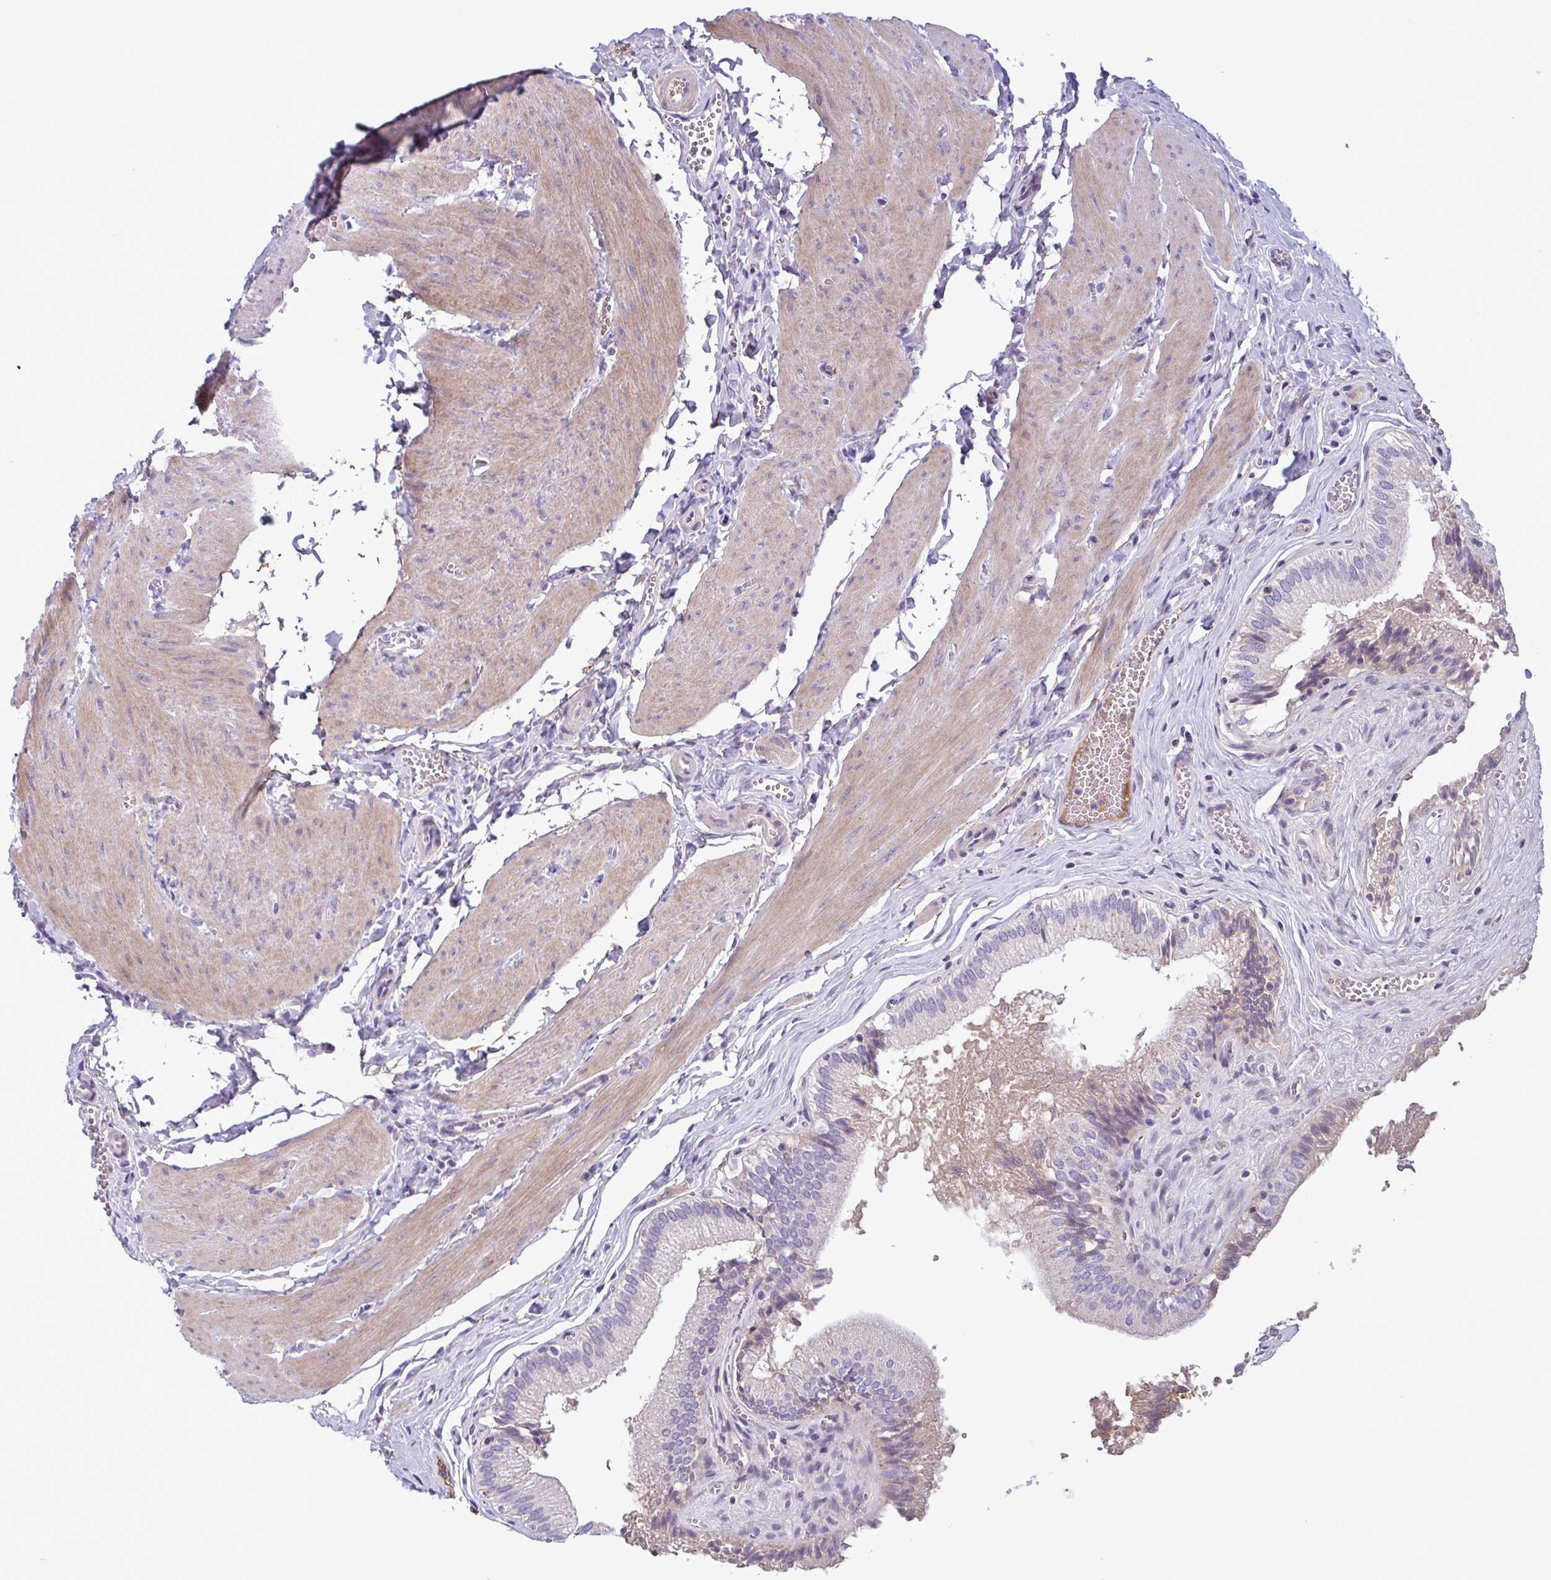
{"staining": {"intensity": "negative", "quantity": "none", "location": "none"}, "tissue": "gallbladder", "cell_type": "Glandular cells", "image_type": "normal", "snomed": [{"axis": "morphology", "description": "Normal tissue, NOS"}, {"axis": "topography", "description": "Gallbladder"}, {"axis": "topography", "description": "Peripheral nerve tissue"}], "caption": "Protein analysis of unremarkable gallbladder displays no significant positivity in glandular cells. (Immunohistochemistry, brightfield microscopy, high magnification).", "gene": "F13B", "patient": {"sex": "male", "age": 17}}